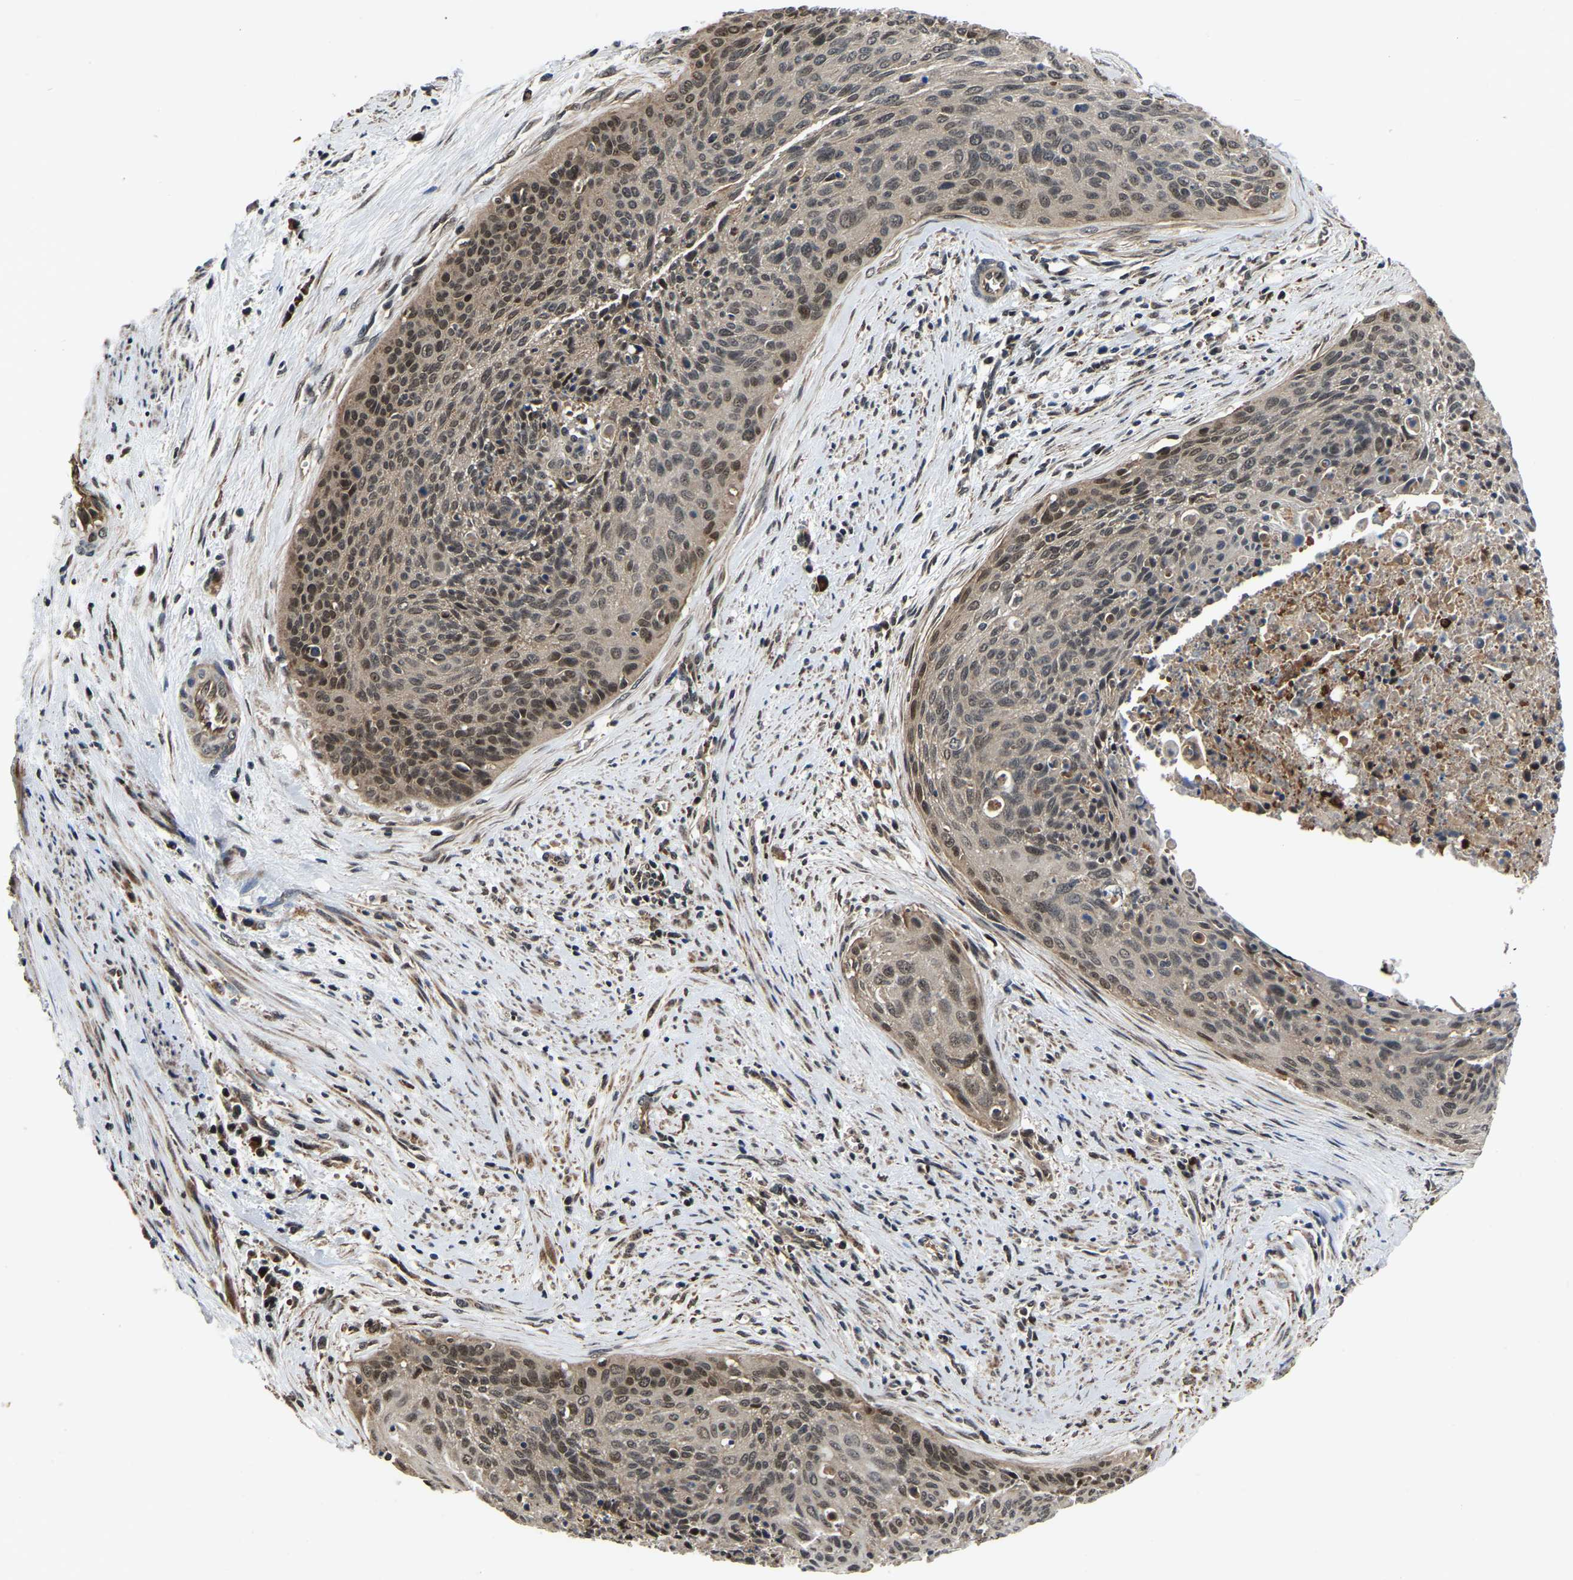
{"staining": {"intensity": "weak", "quantity": "25%-75%", "location": "cytoplasmic/membranous,nuclear"}, "tissue": "cervical cancer", "cell_type": "Tumor cells", "image_type": "cancer", "snomed": [{"axis": "morphology", "description": "Squamous cell carcinoma, NOS"}, {"axis": "topography", "description": "Cervix"}], "caption": "Immunohistochemical staining of human cervical cancer displays low levels of weak cytoplasmic/membranous and nuclear protein expression in approximately 25%-75% of tumor cells. (IHC, brightfield microscopy, high magnification).", "gene": "CIAO1", "patient": {"sex": "female", "age": 55}}